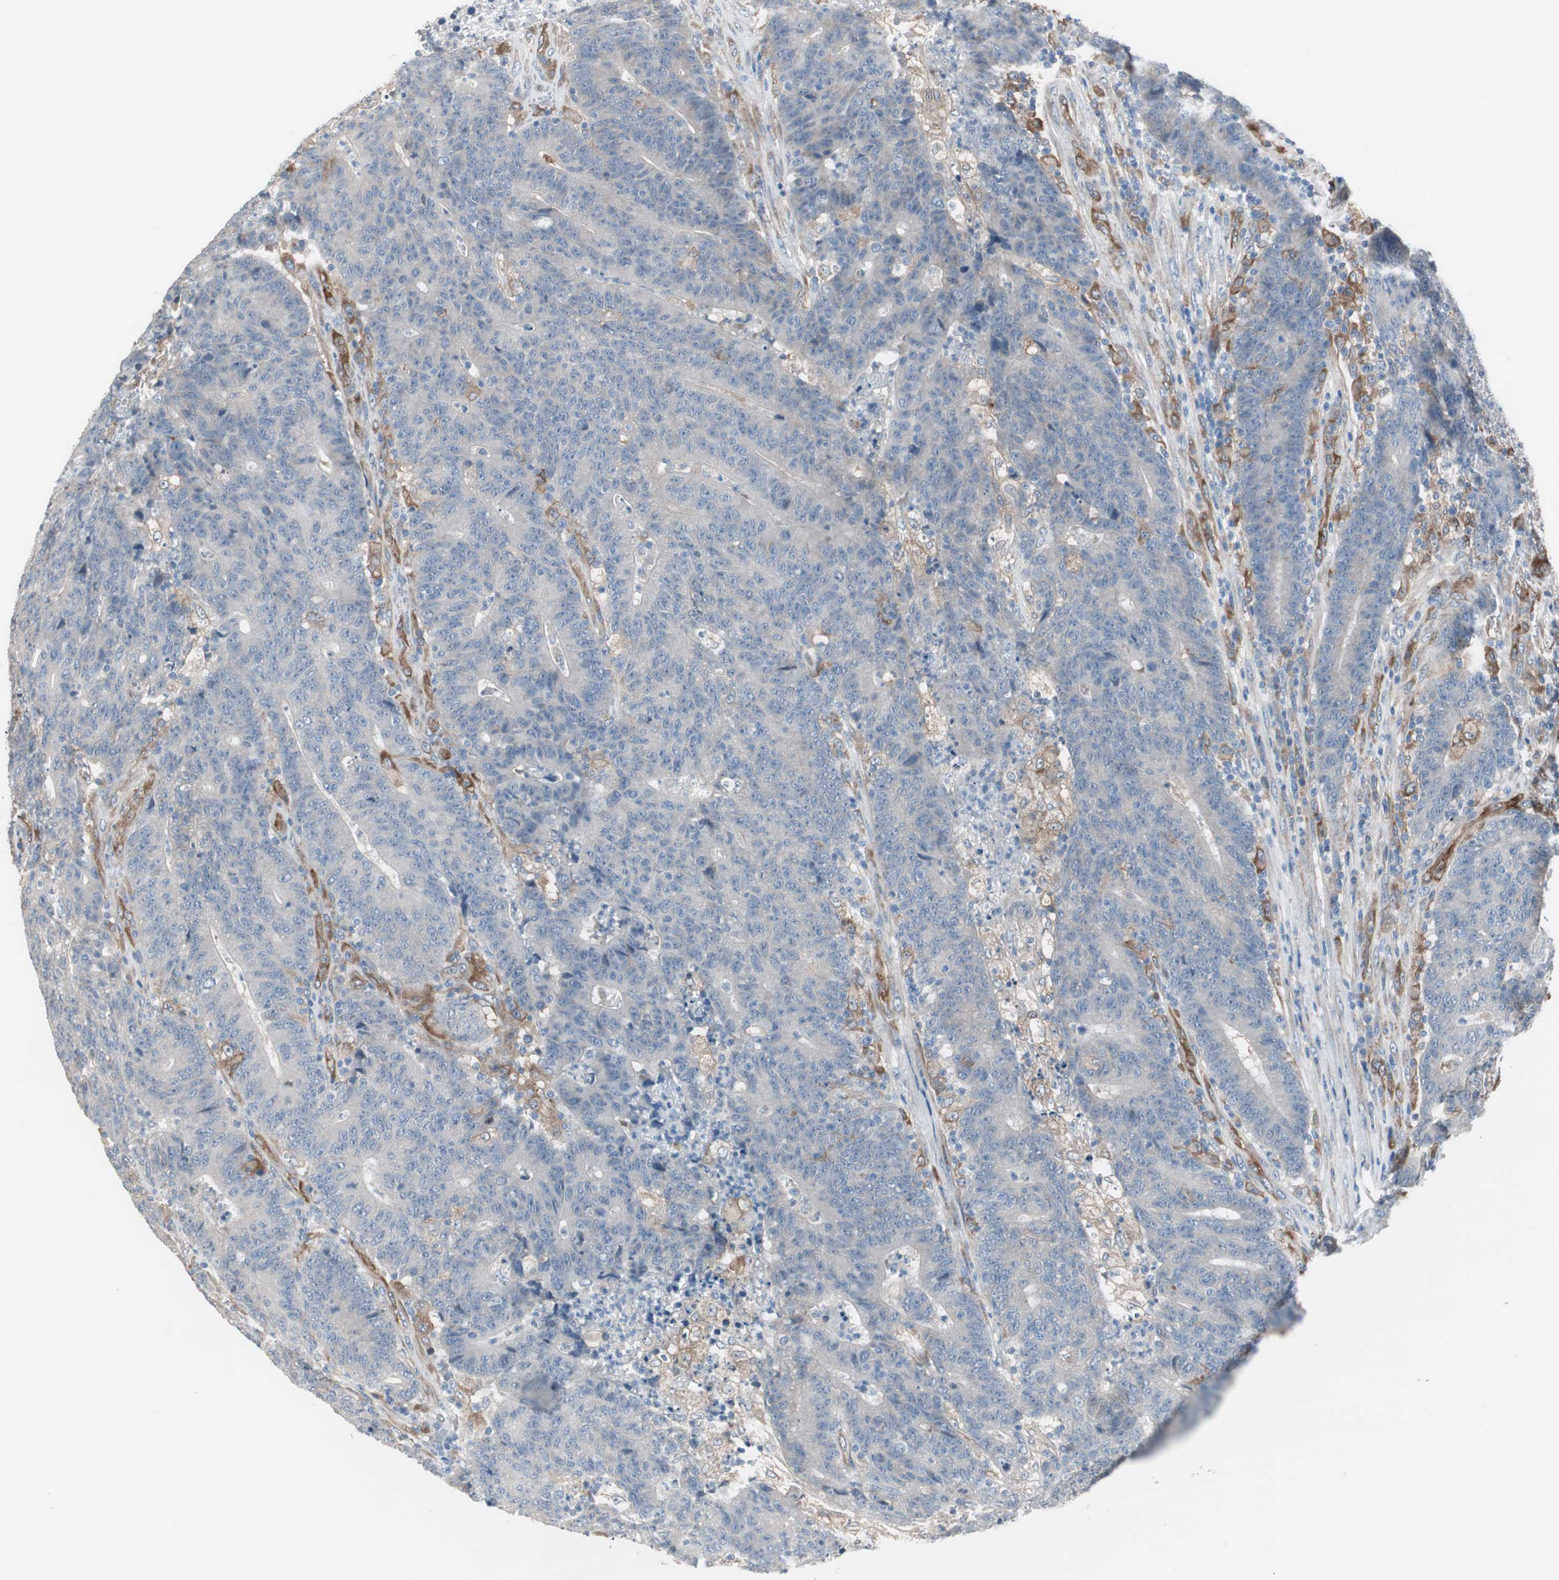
{"staining": {"intensity": "weak", "quantity": "25%-75%", "location": "cytoplasmic/membranous"}, "tissue": "colorectal cancer", "cell_type": "Tumor cells", "image_type": "cancer", "snomed": [{"axis": "morphology", "description": "Normal tissue, NOS"}, {"axis": "morphology", "description": "Adenocarcinoma, NOS"}, {"axis": "topography", "description": "Colon"}], "caption": "DAB (3,3'-diaminobenzidine) immunohistochemical staining of human adenocarcinoma (colorectal) shows weak cytoplasmic/membranous protein staining in about 25%-75% of tumor cells. (DAB (3,3'-diaminobenzidine) = brown stain, brightfield microscopy at high magnification).", "gene": "SWAP70", "patient": {"sex": "female", "age": 75}}